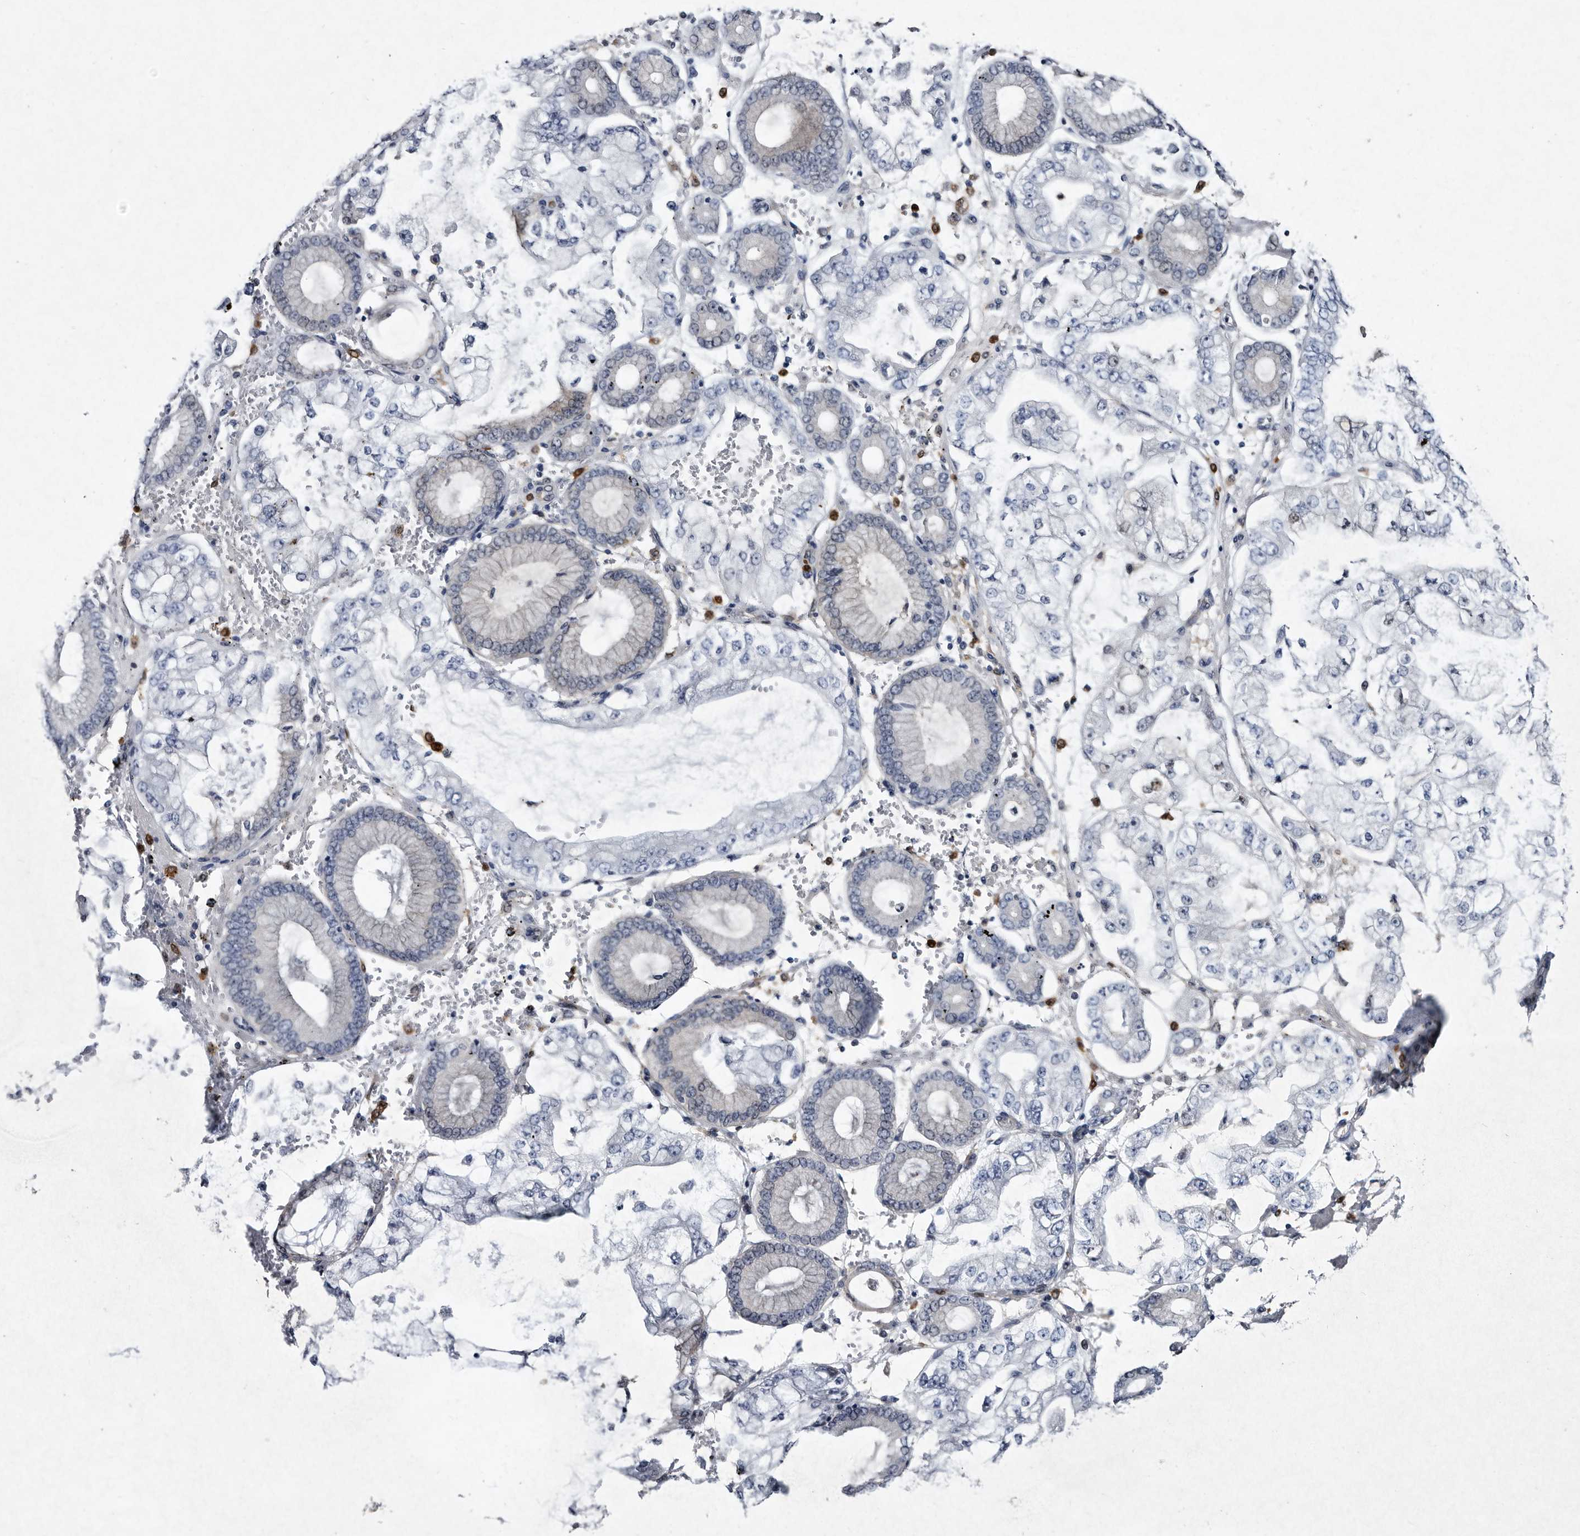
{"staining": {"intensity": "negative", "quantity": "none", "location": "none"}, "tissue": "stomach cancer", "cell_type": "Tumor cells", "image_type": "cancer", "snomed": [{"axis": "morphology", "description": "Adenocarcinoma, NOS"}, {"axis": "topography", "description": "Stomach"}], "caption": "The photomicrograph exhibits no significant expression in tumor cells of stomach adenocarcinoma.", "gene": "SERPINB8", "patient": {"sex": "male", "age": 76}}